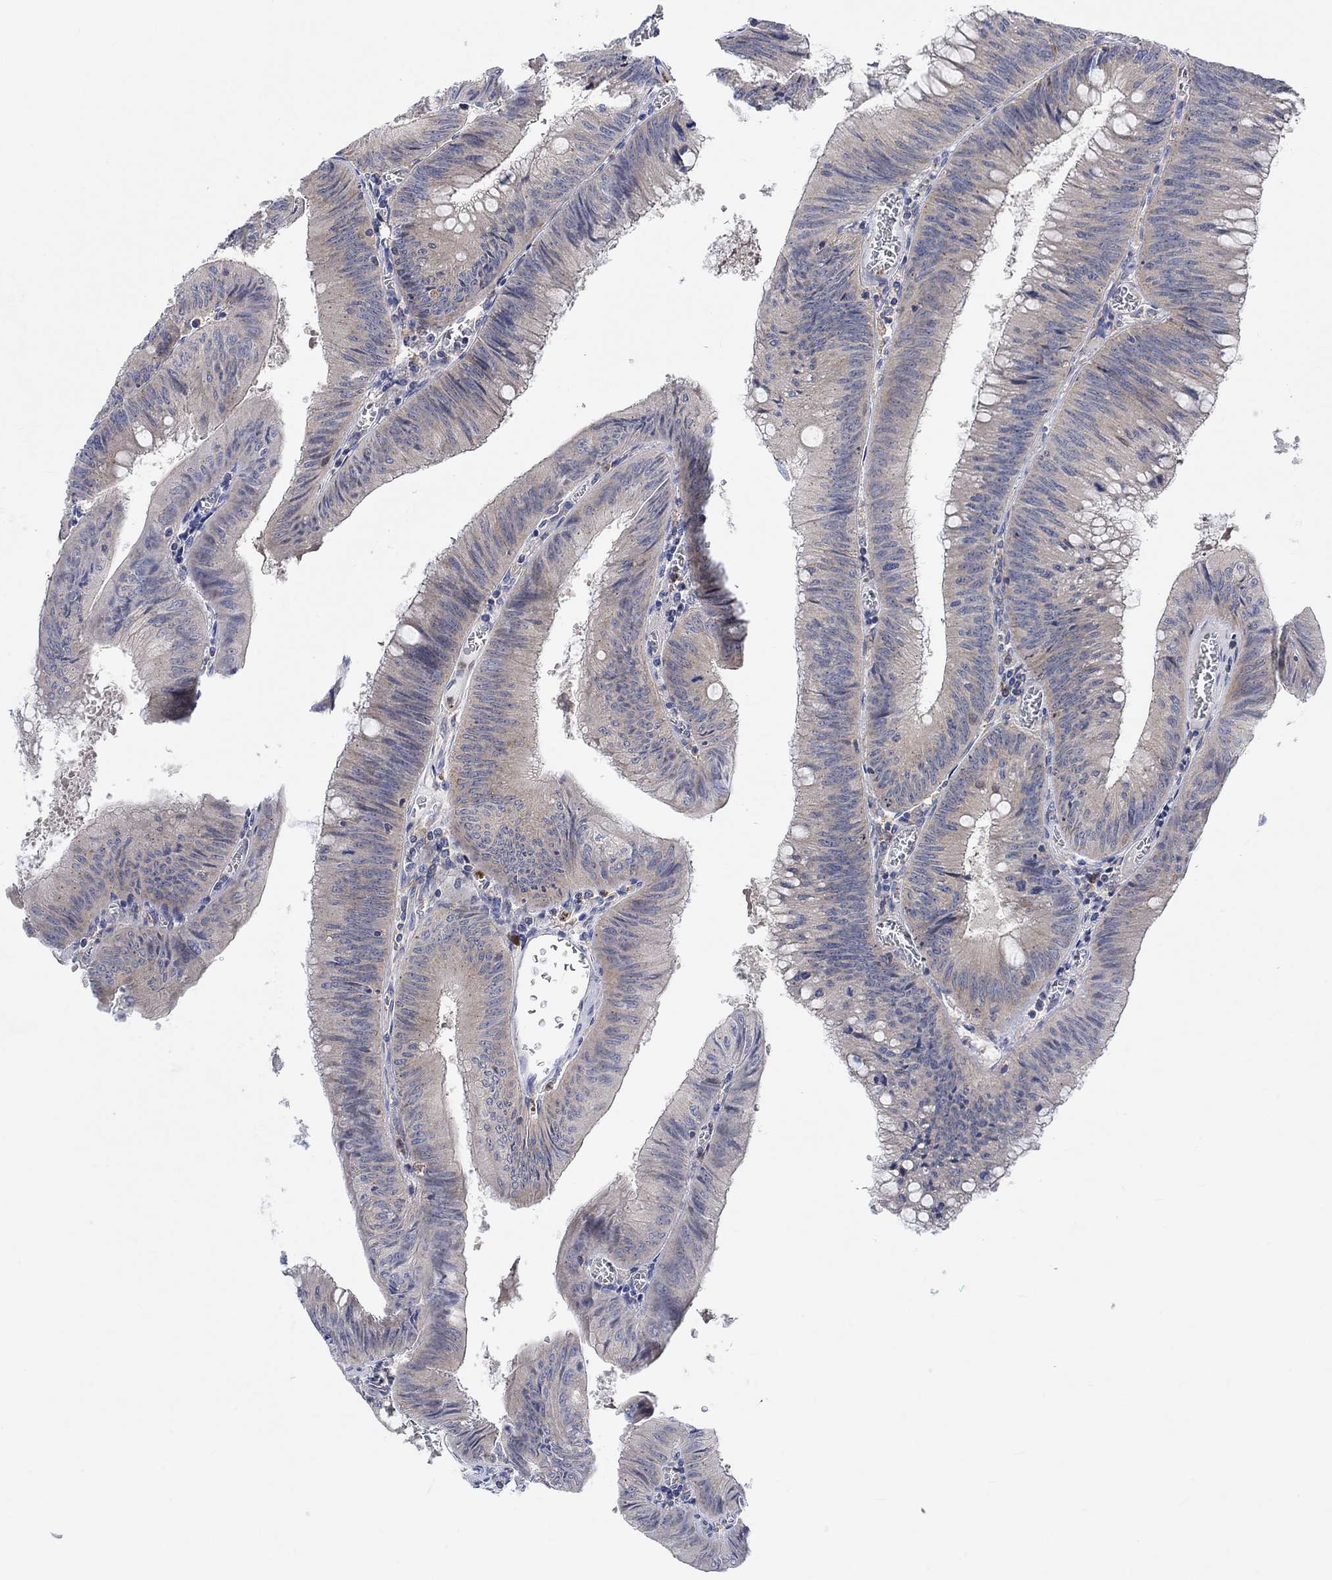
{"staining": {"intensity": "strong", "quantity": "<25%", "location": "cytoplasmic/membranous"}, "tissue": "colorectal cancer", "cell_type": "Tumor cells", "image_type": "cancer", "snomed": [{"axis": "morphology", "description": "Adenocarcinoma, NOS"}, {"axis": "topography", "description": "Rectum"}], "caption": "Approximately <25% of tumor cells in human adenocarcinoma (colorectal) exhibit strong cytoplasmic/membranous protein expression as visualized by brown immunohistochemical staining.", "gene": "PMFBP1", "patient": {"sex": "female", "age": 72}}